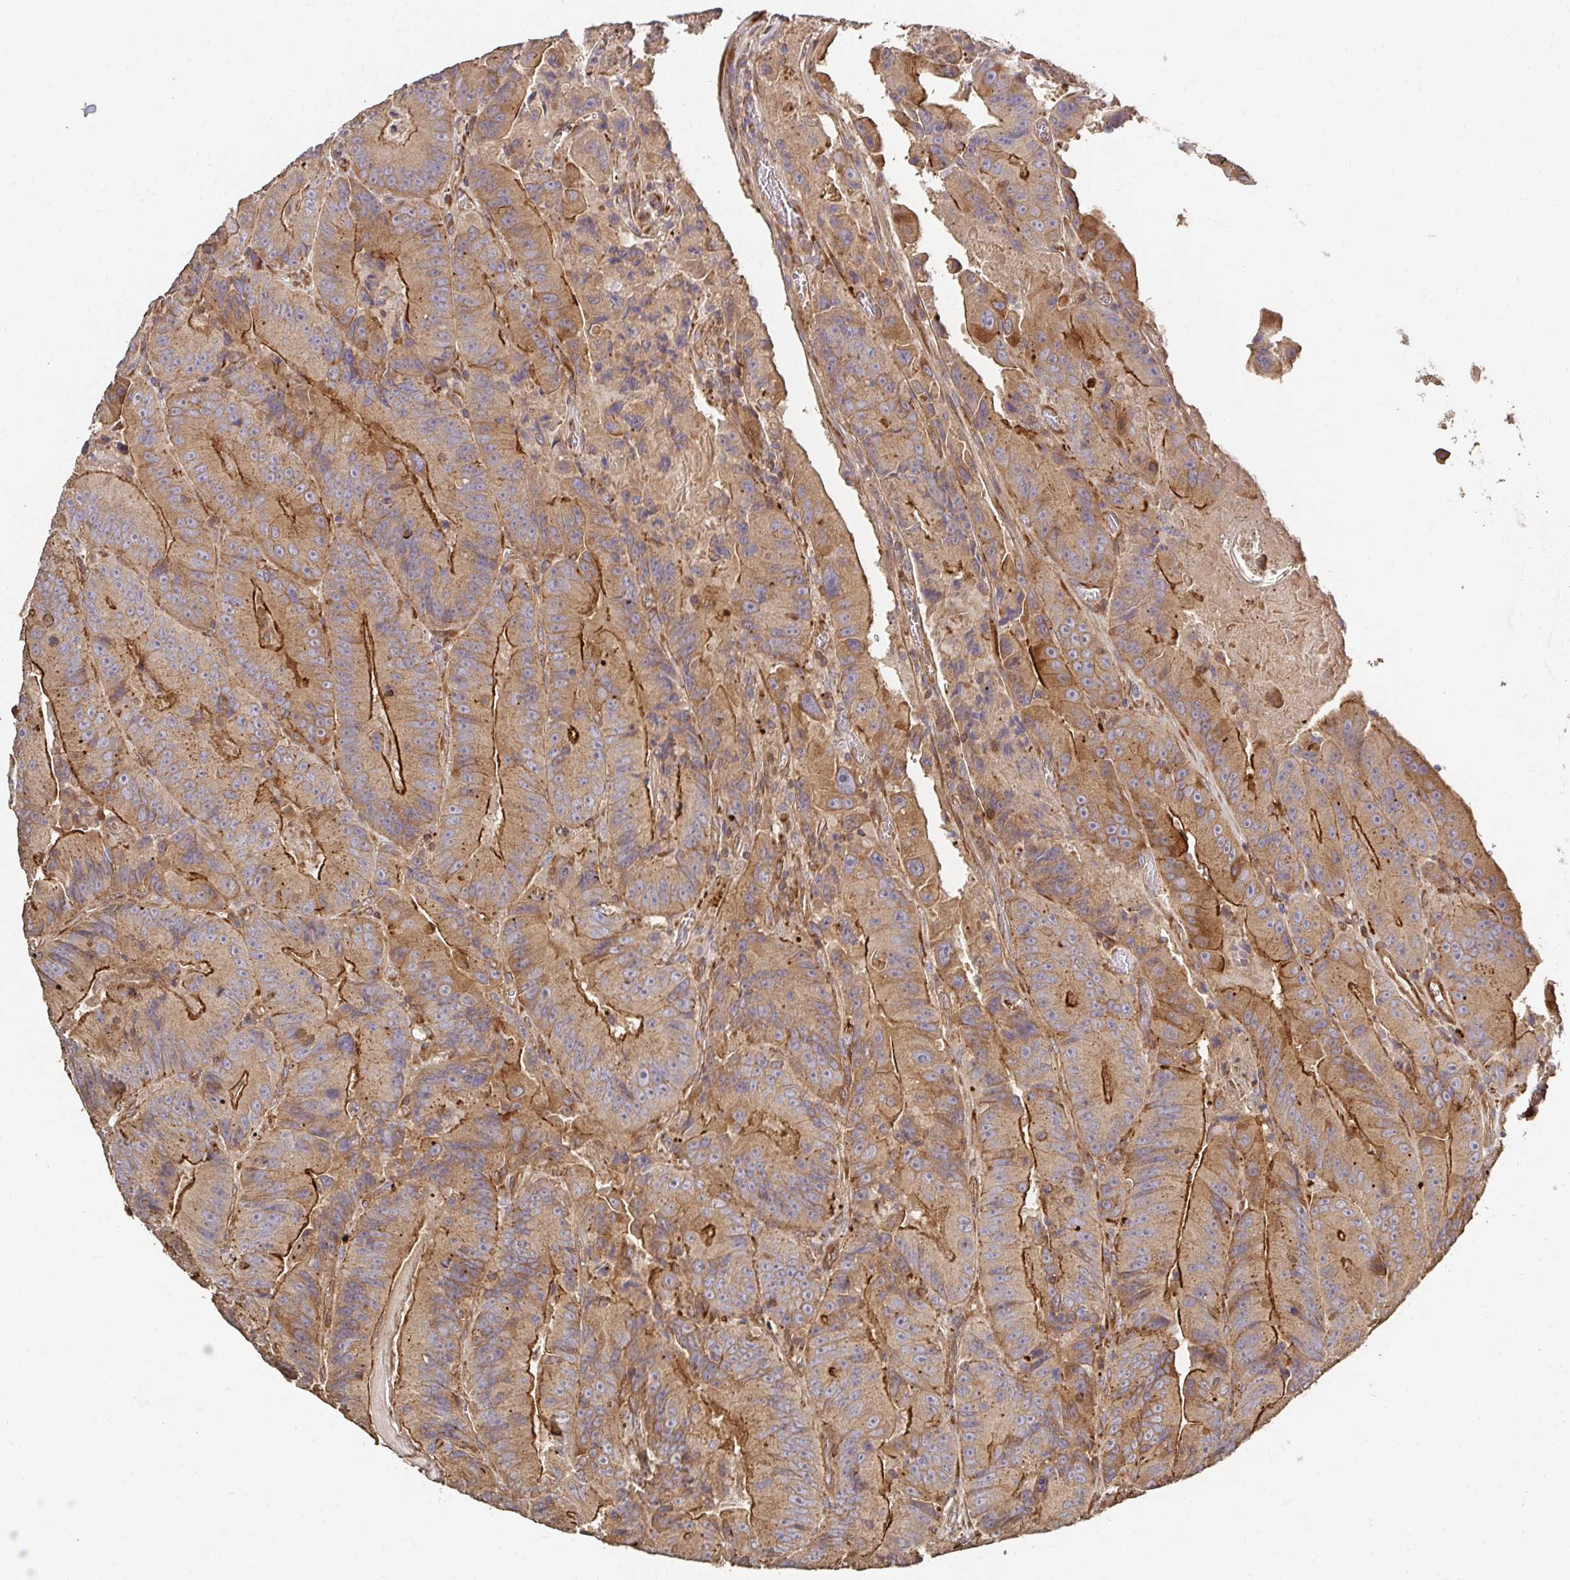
{"staining": {"intensity": "moderate", "quantity": ">75%", "location": "cytoplasmic/membranous"}, "tissue": "colorectal cancer", "cell_type": "Tumor cells", "image_type": "cancer", "snomed": [{"axis": "morphology", "description": "Adenocarcinoma, NOS"}, {"axis": "topography", "description": "Colon"}], "caption": "Adenocarcinoma (colorectal) stained with a protein marker shows moderate staining in tumor cells.", "gene": "APBB1", "patient": {"sex": "female", "age": 86}}